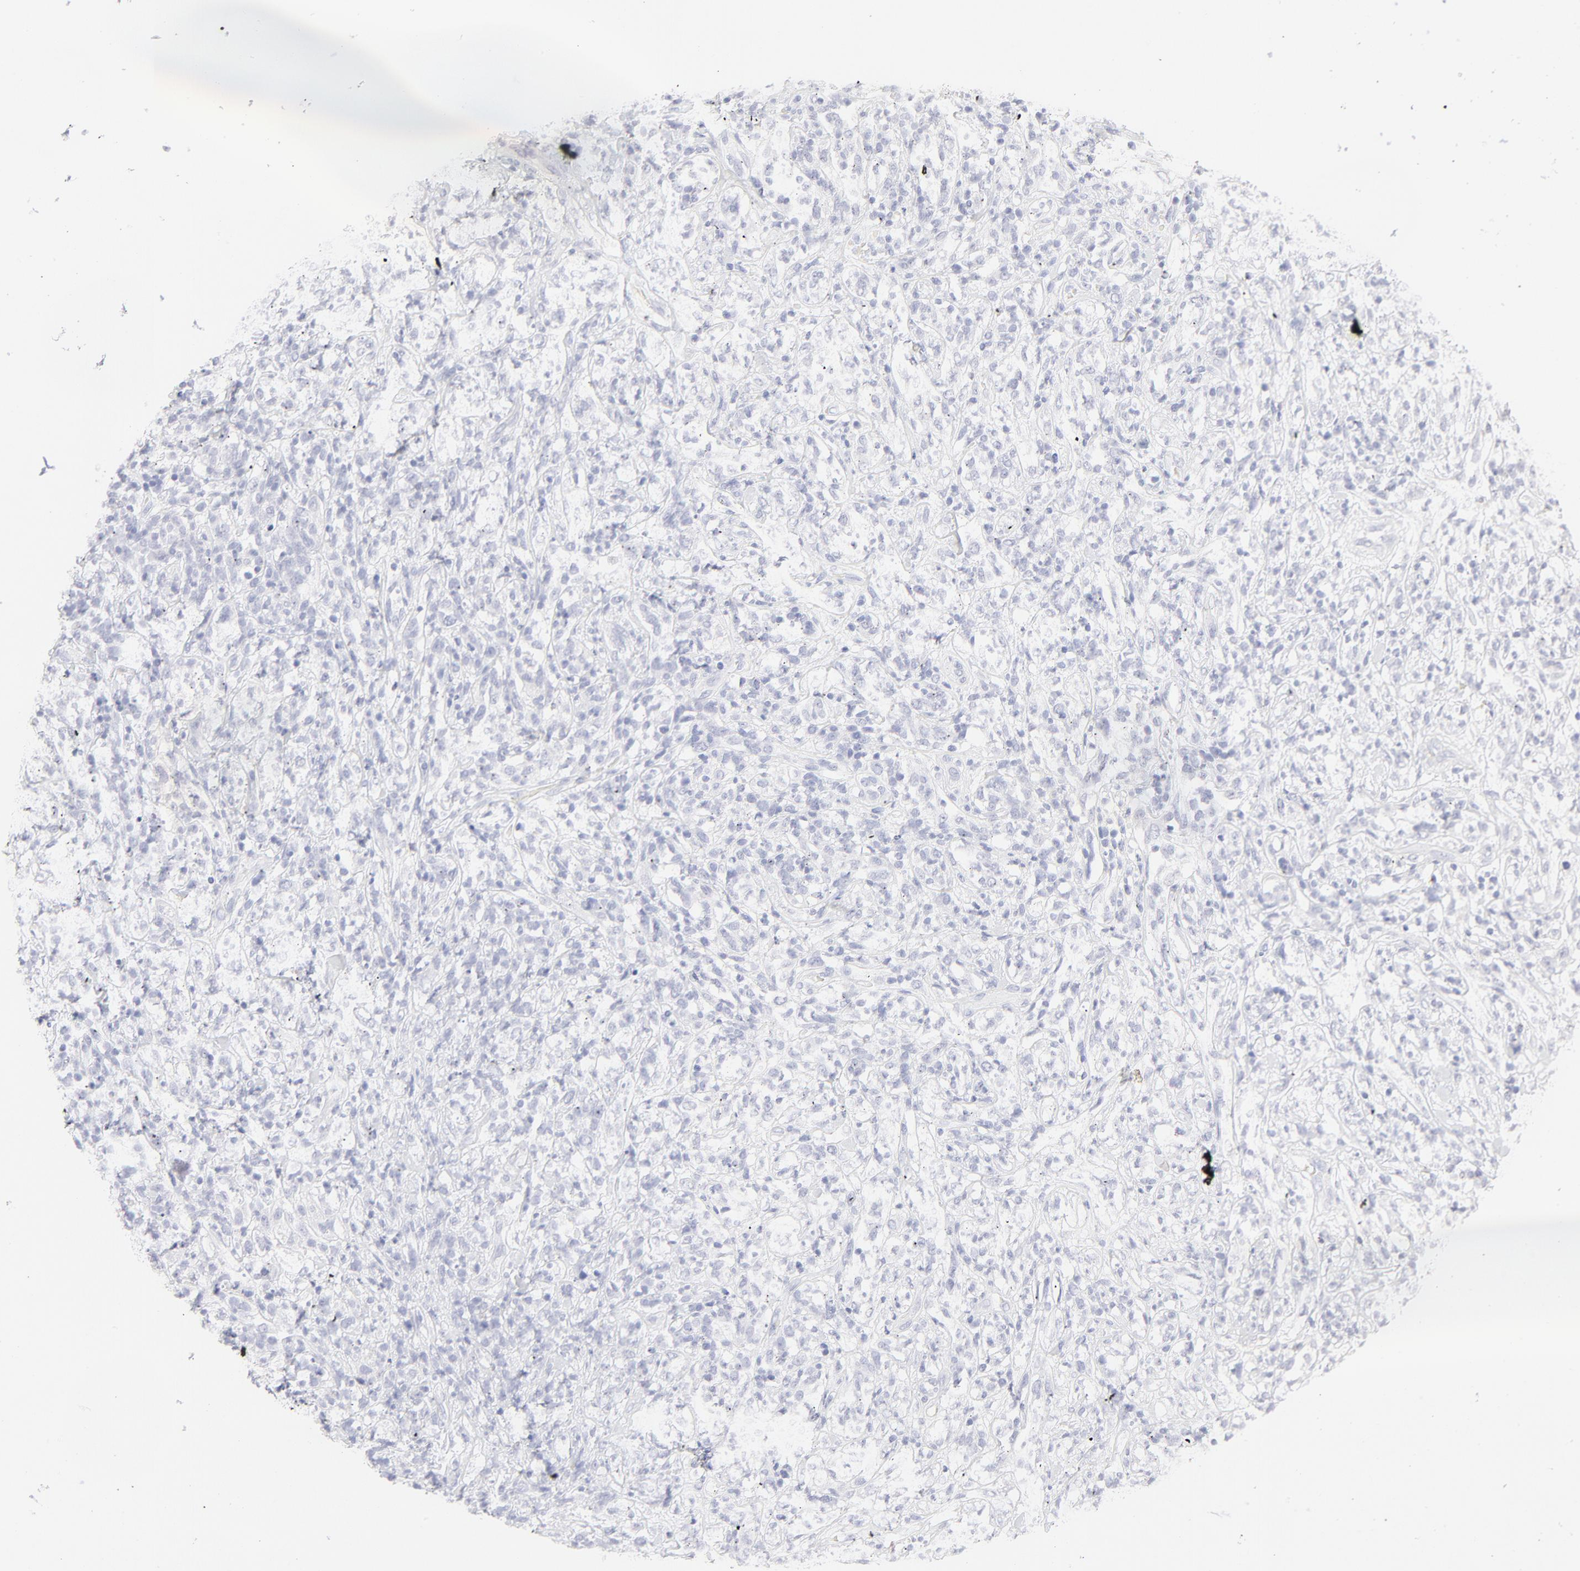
{"staining": {"intensity": "negative", "quantity": "none", "location": "none"}, "tissue": "lymphoma", "cell_type": "Tumor cells", "image_type": "cancer", "snomed": [{"axis": "morphology", "description": "Malignant lymphoma, non-Hodgkin's type, High grade"}, {"axis": "topography", "description": "Lymph node"}], "caption": "IHC photomicrograph of neoplastic tissue: human lymphoma stained with DAB displays no significant protein staining in tumor cells. (Brightfield microscopy of DAB immunohistochemistry at high magnification).", "gene": "ELF3", "patient": {"sex": "female", "age": 73}}